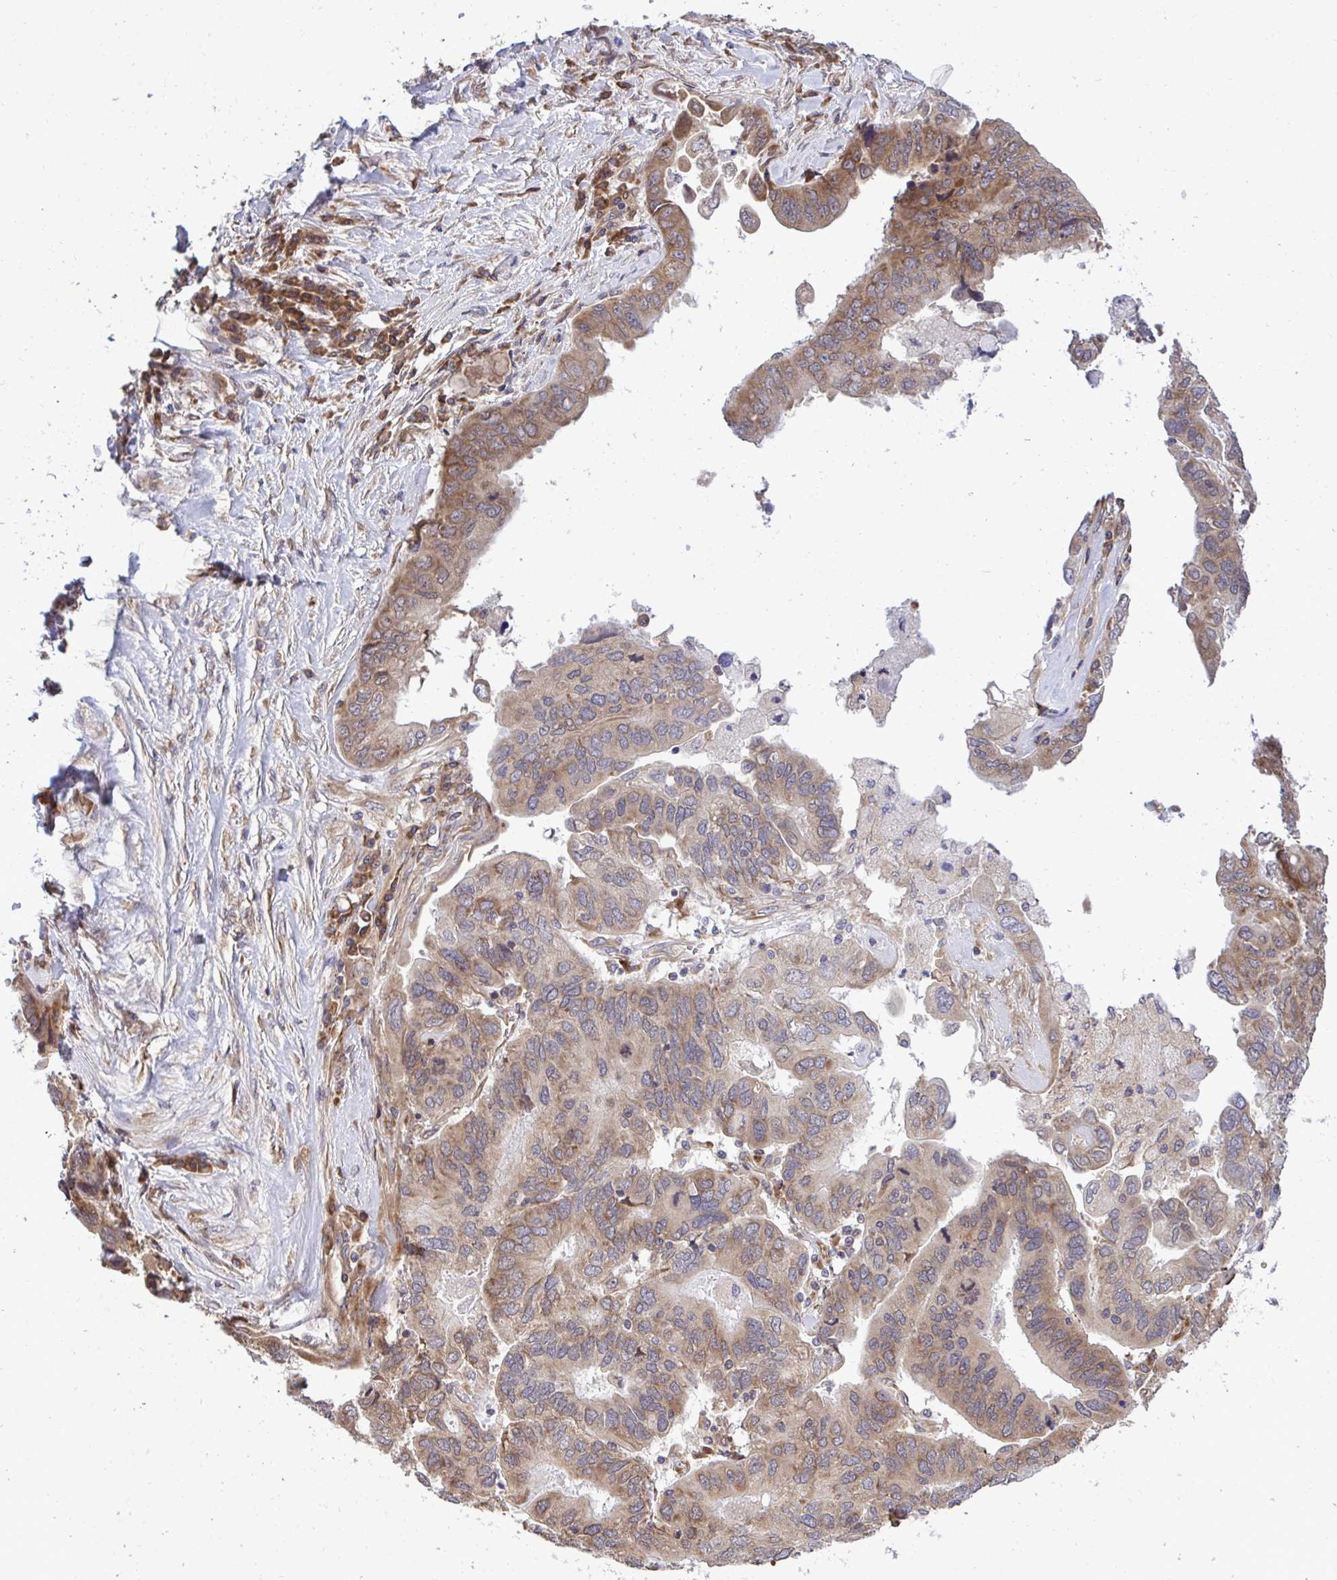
{"staining": {"intensity": "moderate", "quantity": "25%-75%", "location": "cytoplasmic/membranous"}, "tissue": "ovarian cancer", "cell_type": "Tumor cells", "image_type": "cancer", "snomed": [{"axis": "morphology", "description": "Cystadenocarcinoma, serous, NOS"}, {"axis": "topography", "description": "Ovary"}], "caption": "A brown stain highlights moderate cytoplasmic/membranous positivity of a protein in ovarian cancer tumor cells. Nuclei are stained in blue.", "gene": "RPS15", "patient": {"sex": "female", "age": 79}}